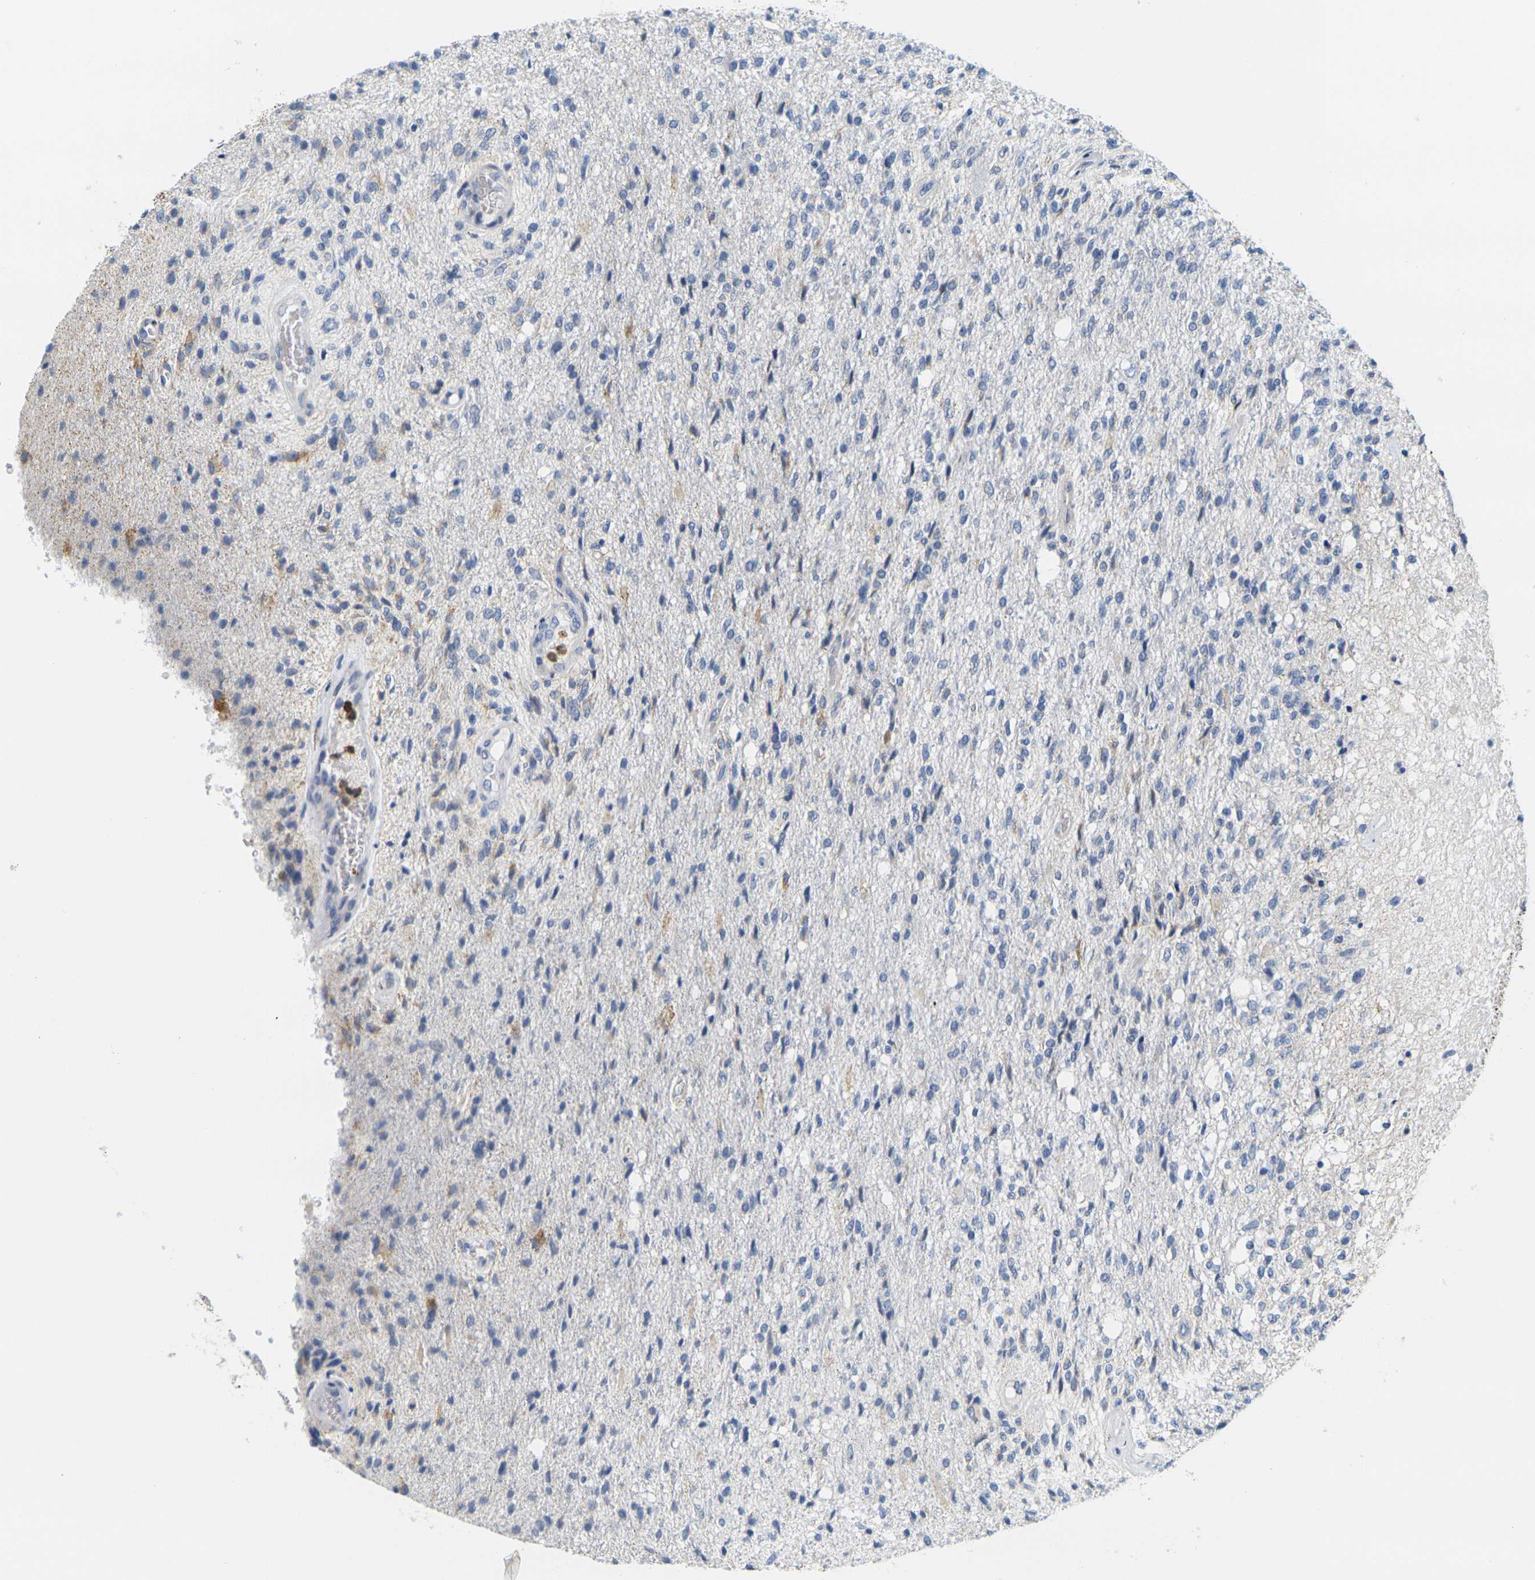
{"staining": {"intensity": "negative", "quantity": "none", "location": "none"}, "tissue": "glioma", "cell_type": "Tumor cells", "image_type": "cancer", "snomed": [{"axis": "morphology", "description": "Normal tissue, NOS"}, {"axis": "morphology", "description": "Glioma, malignant, High grade"}, {"axis": "topography", "description": "Cerebral cortex"}], "caption": "Protein analysis of malignant glioma (high-grade) shows no significant staining in tumor cells.", "gene": "KLK5", "patient": {"sex": "male", "age": 77}}